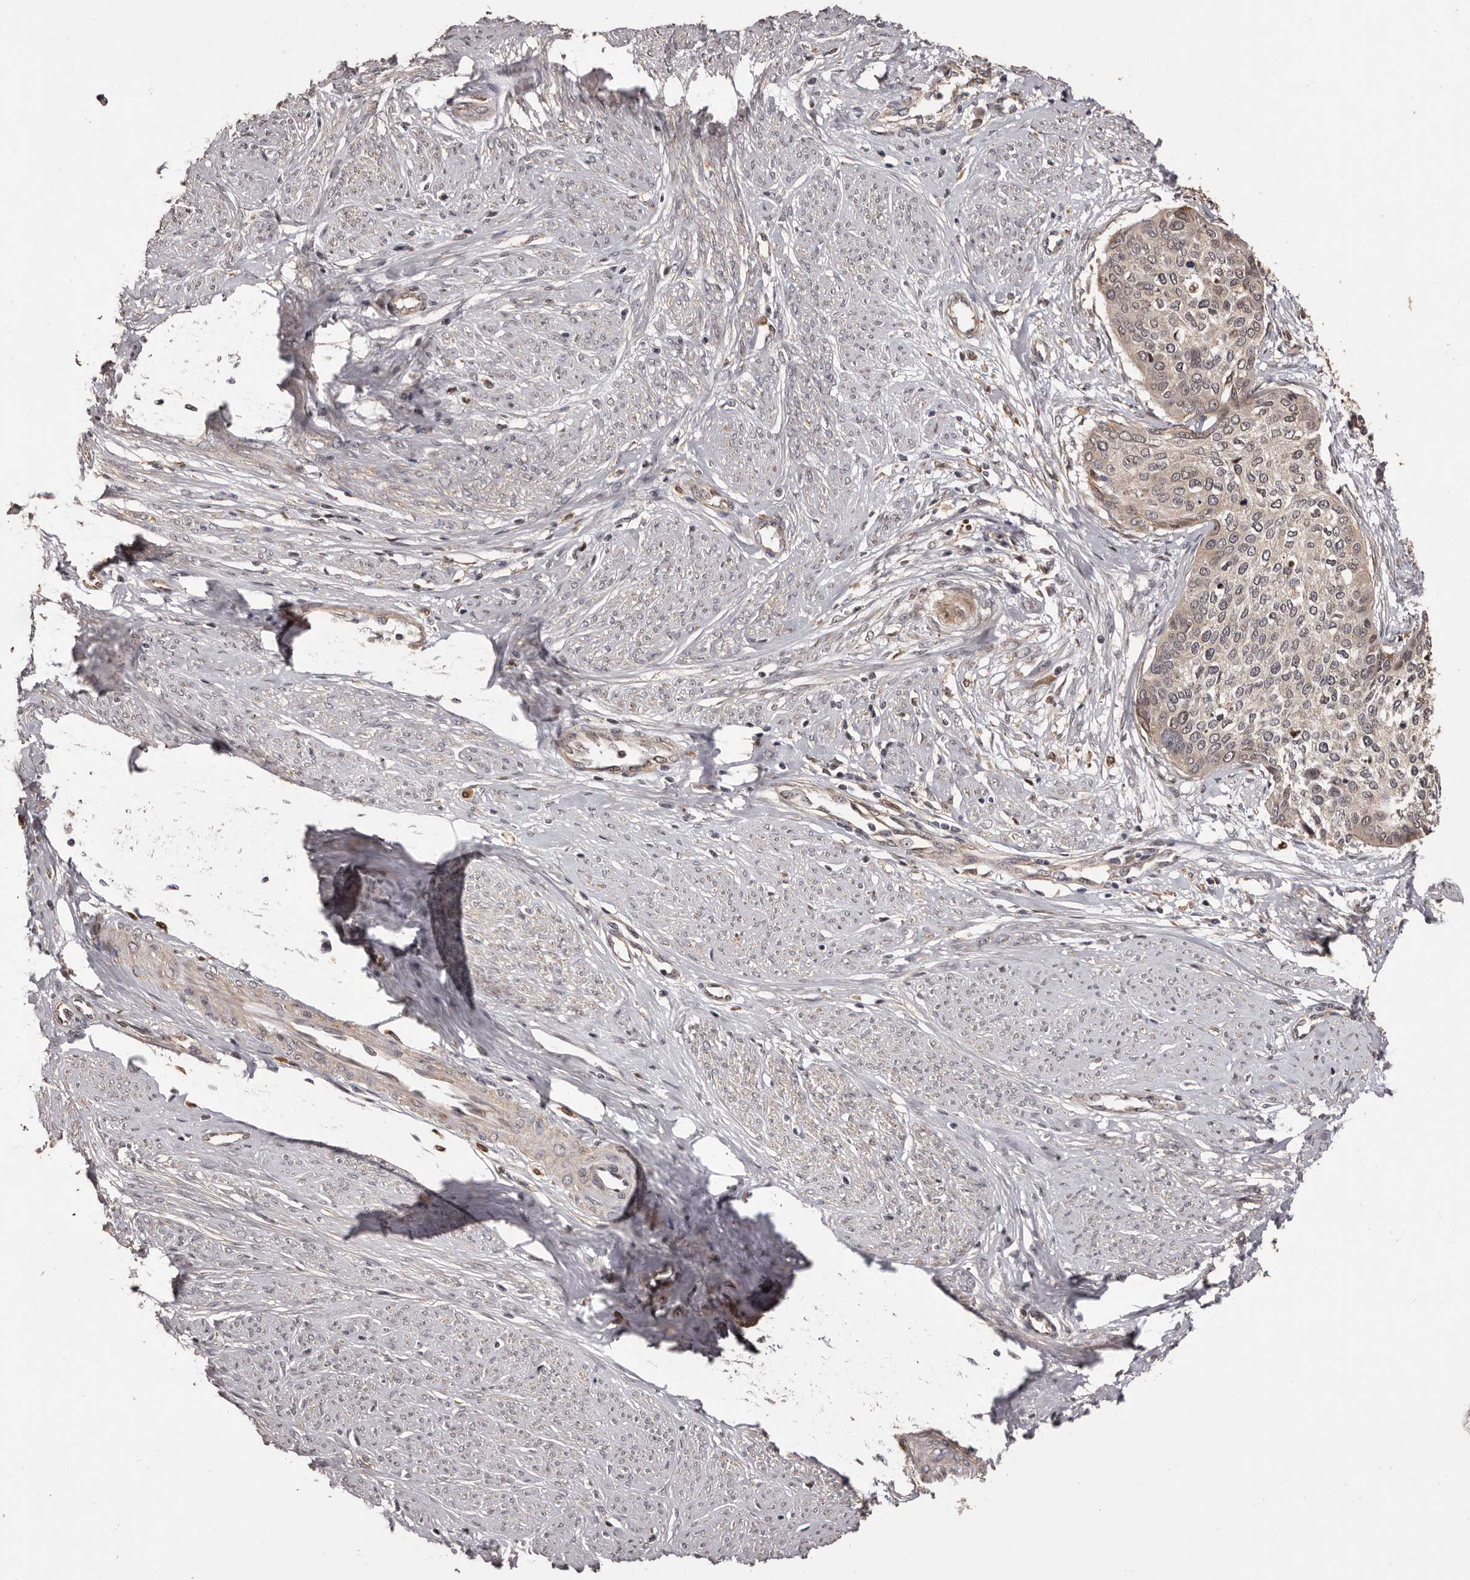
{"staining": {"intensity": "weak", "quantity": "<25%", "location": "nuclear"}, "tissue": "cervical cancer", "cell_type": "Tumor cells", "image_type": "cancer", "snomed": [{"axis": "morphology", "description": "Squamous cell carcinoma, NOS"}, {"axis": "topography", "description": "Cervix"}], "caption": "High power microscopy image of an IHC image of squamous cell carcinoma (cervical), revealing no significant positivity in tumor cells.", "gene": "ZCCHC7", "patient": {"sex": "female", "age": 37}}